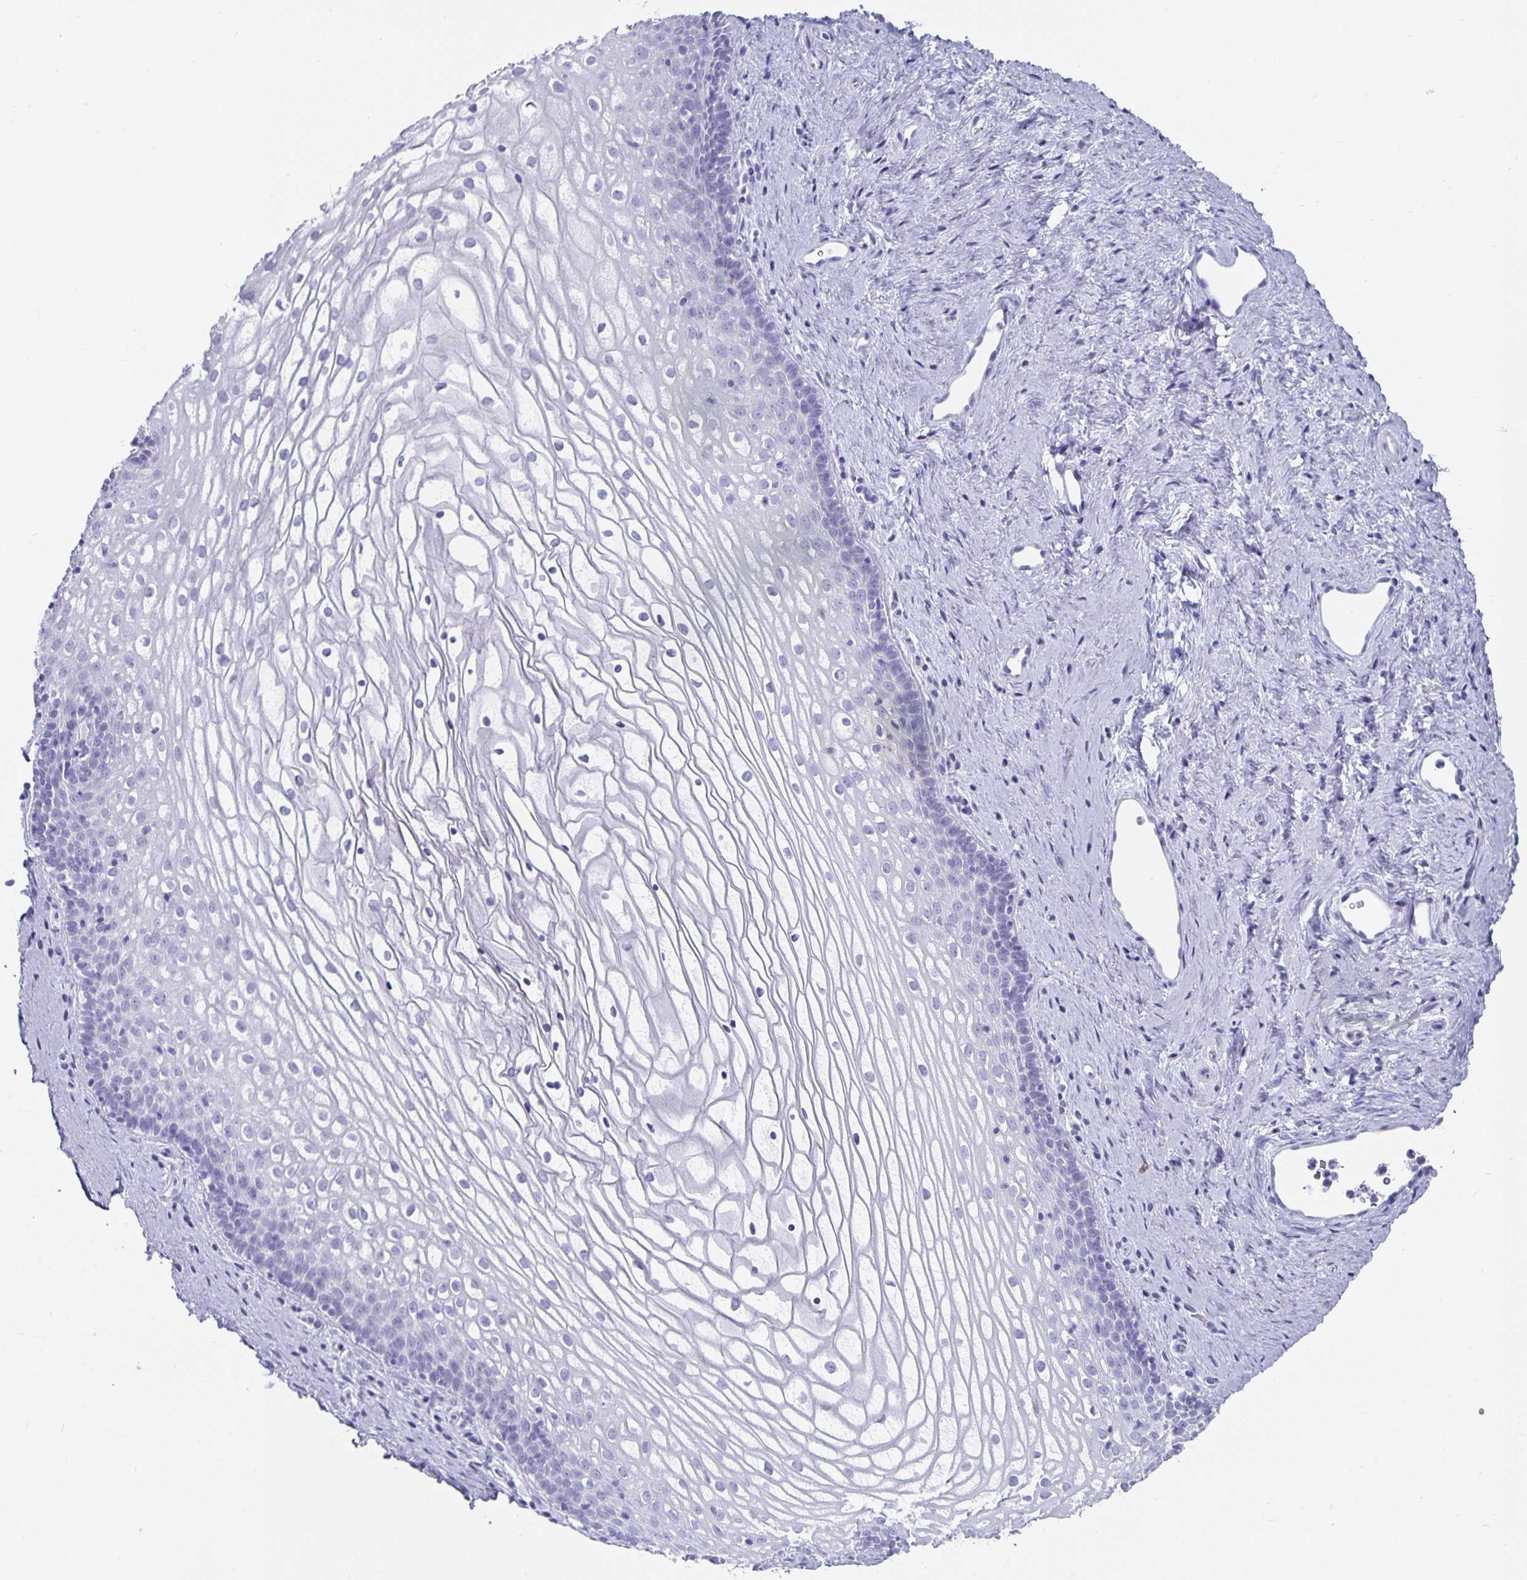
{"staining": {"intensity": "negative", "quantity": "none", "location": "none"}, "tissue": "vagina", "cell_type": "Squamous epithelial cells", "image_type": "normal", "snomed": [{"axis": "morphology", "description": "Normal tissue, NOS"}, {"axis": "topography", "description": "Vagina"}], "caption": "This is an immunohistochemistry image of normal vagina. There is no expression in squamous epithelial cells.", "gene": "CHGA", "patient": {"sex": "female", "age": 45}}